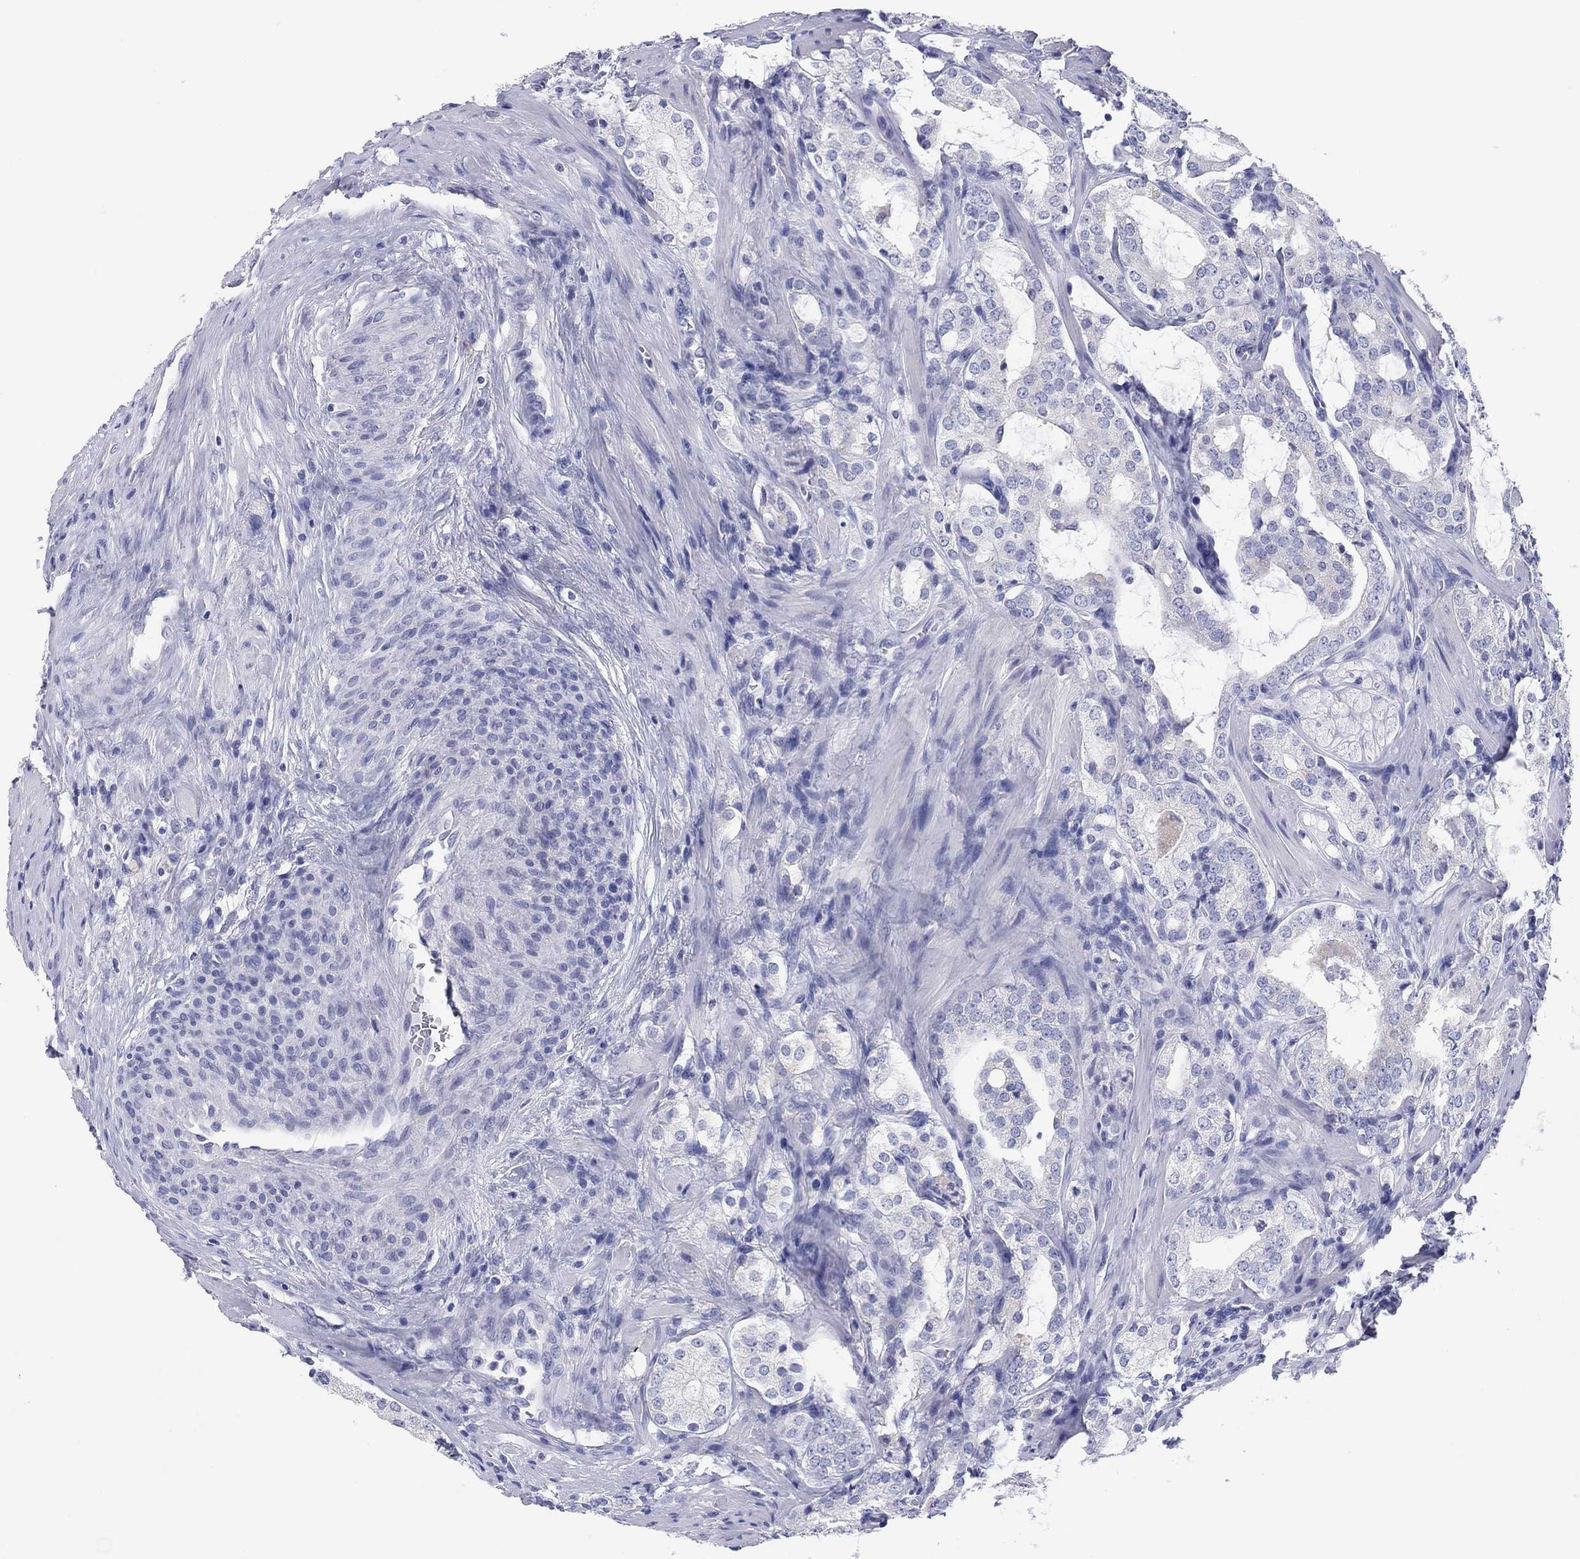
{"staining": {"intensity": "negative", "quantity": "none", "location": "none"}, "tissue": "prostate cancer", "cell_type": "Tumor cells", "image_type": "cancer", "snomed": [{"axis": "morphology", "description": "Adenocarcinoma, NOS"}, {"axis": "topography", "description": "Prostate"}], "caption": "Prostate cancer was stained to show a protein in brown. There is no significant positivity in tumor cells.", "gene": "ERICH3", "patient": {"sex": "male", "age": 66}}